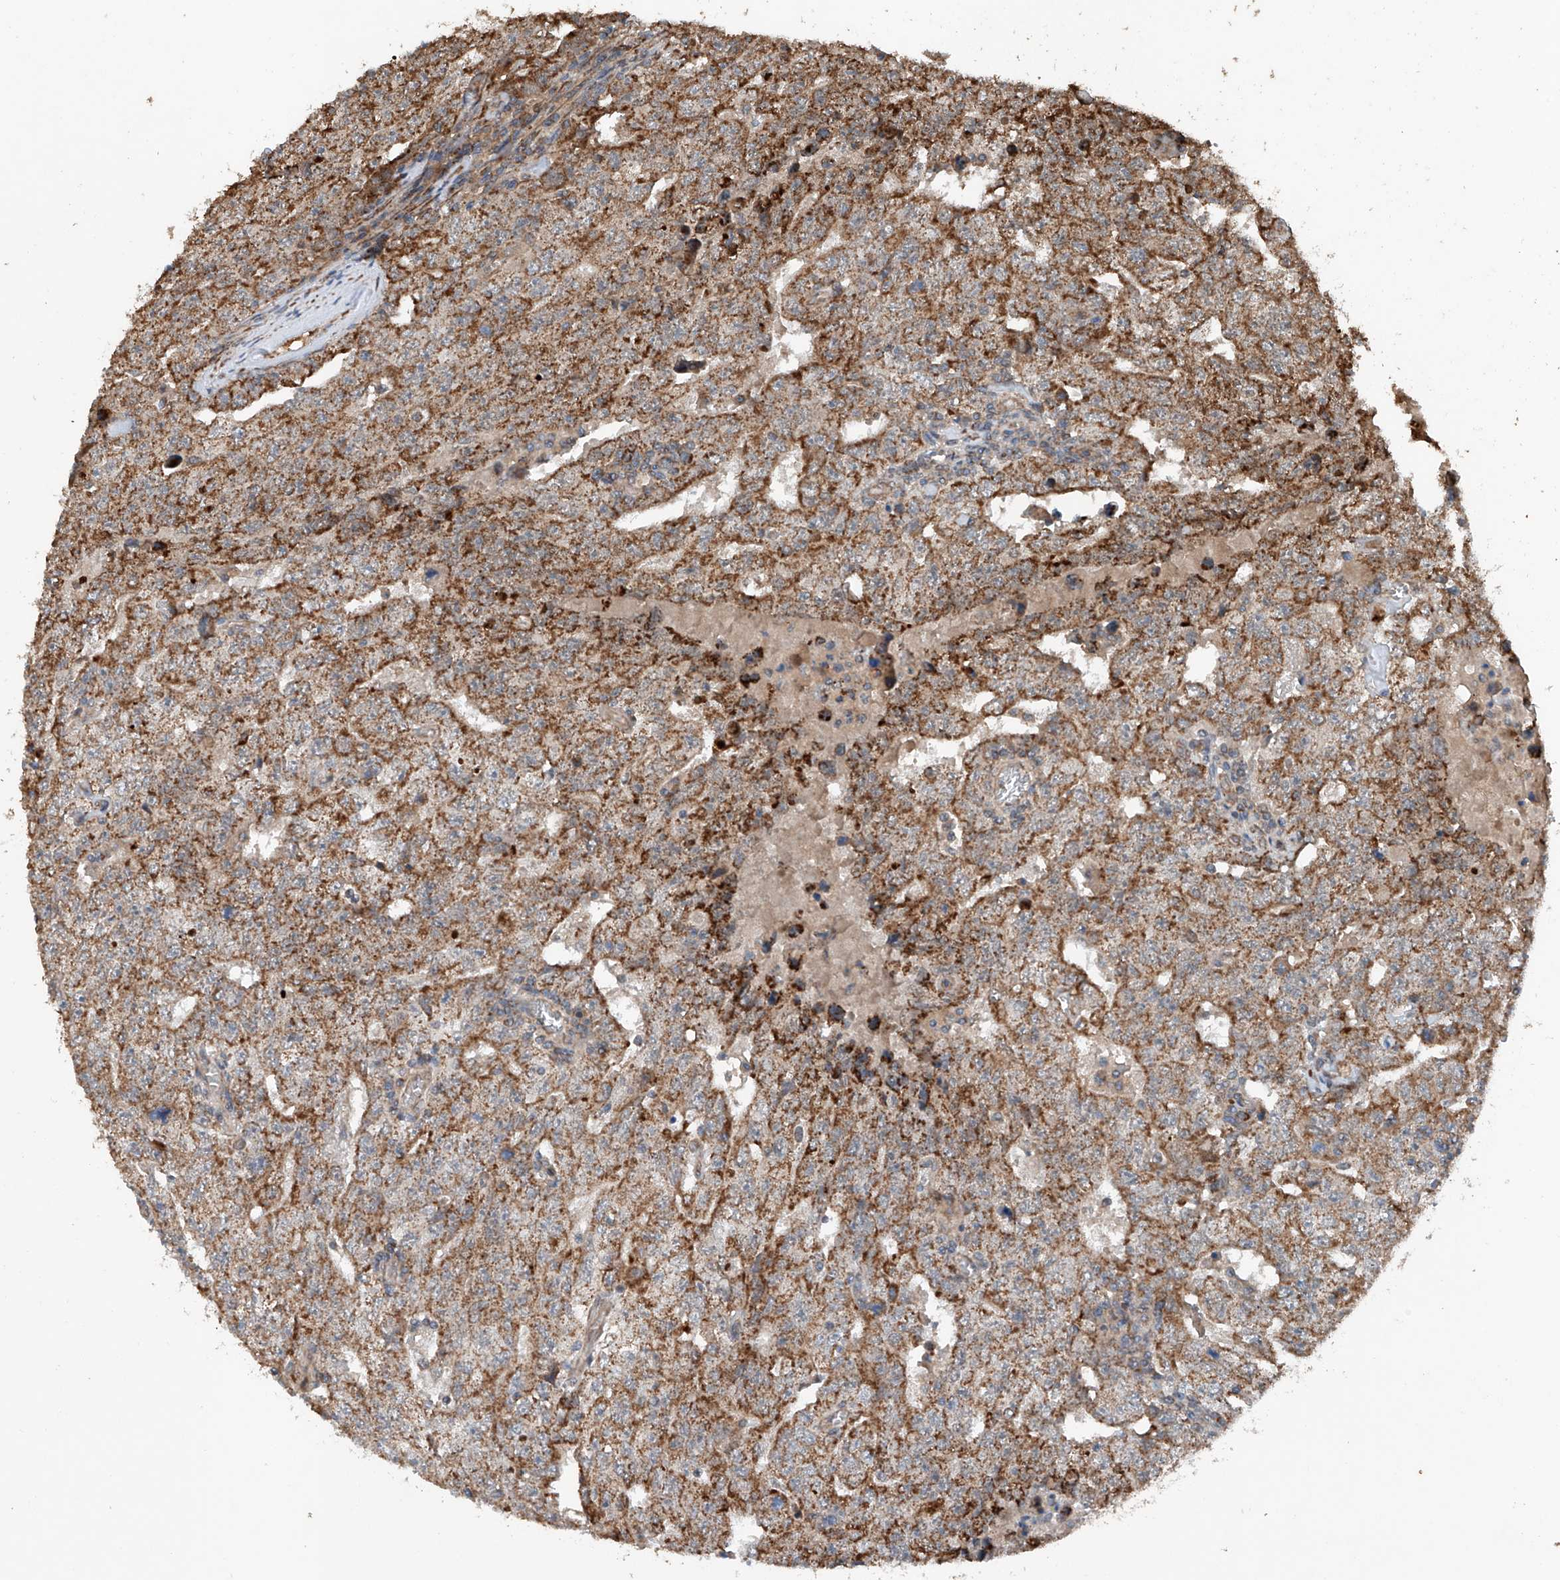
{"staining": {"intensity": "moderate", "quantity": ">75%", "location": "cytoplasmic/membranous"}, "tissue": "testis cancer", "cell_type": "Tumor cells", "image_type": "cancer", "snomed": [{"axis": "morphology", "description": "Carcinoma, Embryonal, NOS"}, {"axis": "topography", "description": "Testis"}], "caption": "Testis cancer (embryonal carcinoma) was stained to show a protein in brown. There is medium levels of moderate cytoplasmic/membranous staining in approximately >75% of tumor cells.", "gene": "AP4B1", "patient": {"sex": "male", "age": 26}}